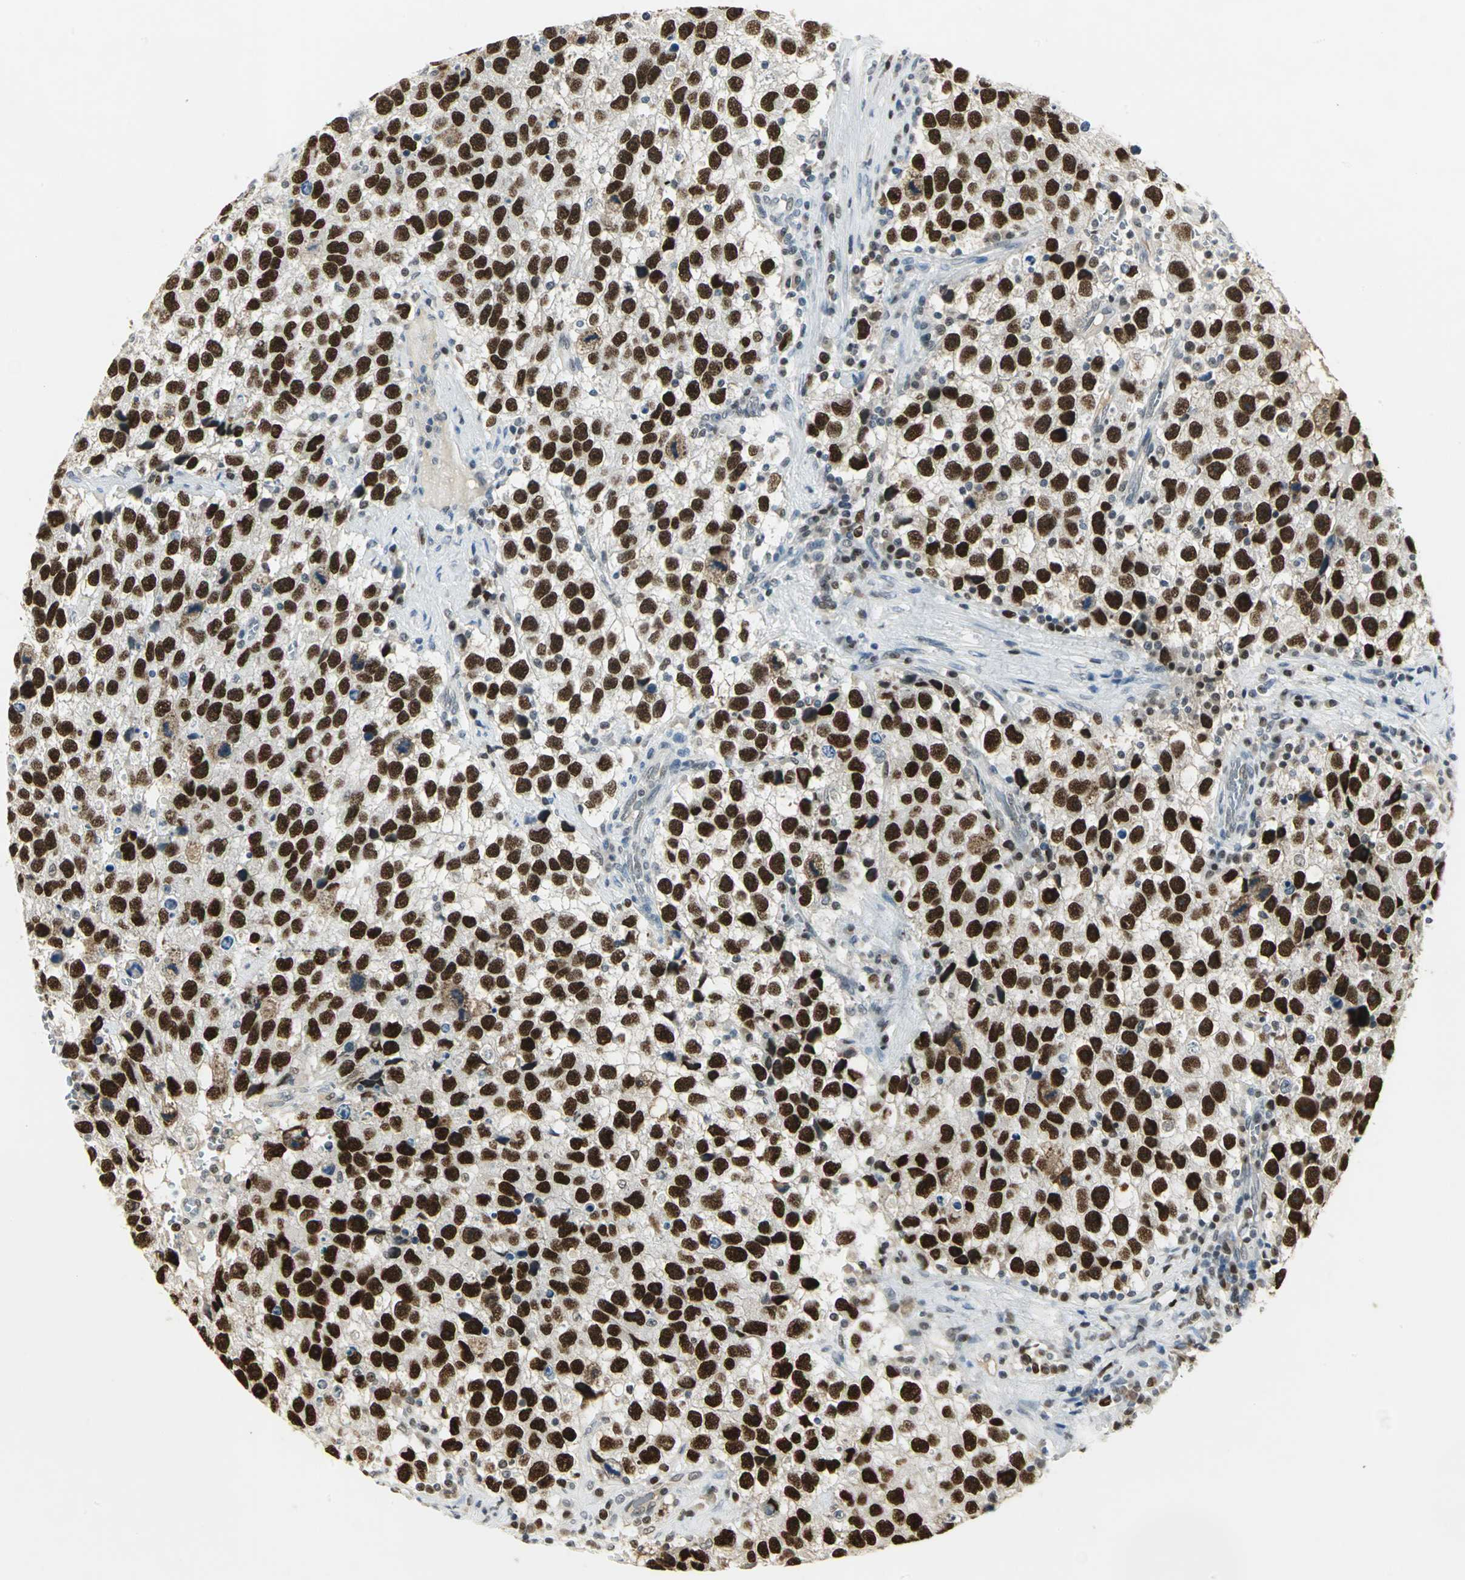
{"staining": {"intensity": "strong", "quantity": ">75%", "location": "nuclear"}, "tissue": "testis cancer", "cell_type": "Tumor cells", "image_type": "cancer", "snomed": [{"axis": "morphology", "description": "Seminoma, NOS"}, {"axis": "topography", "description": "Testis"}], "caption": "Immunohistochemical staining of human testis cancer shows high levels of strong nuclear protein staining in about >75% of tumor cells.", "gene": "AK6", "patient": {"sex": "male", "age": 33}}